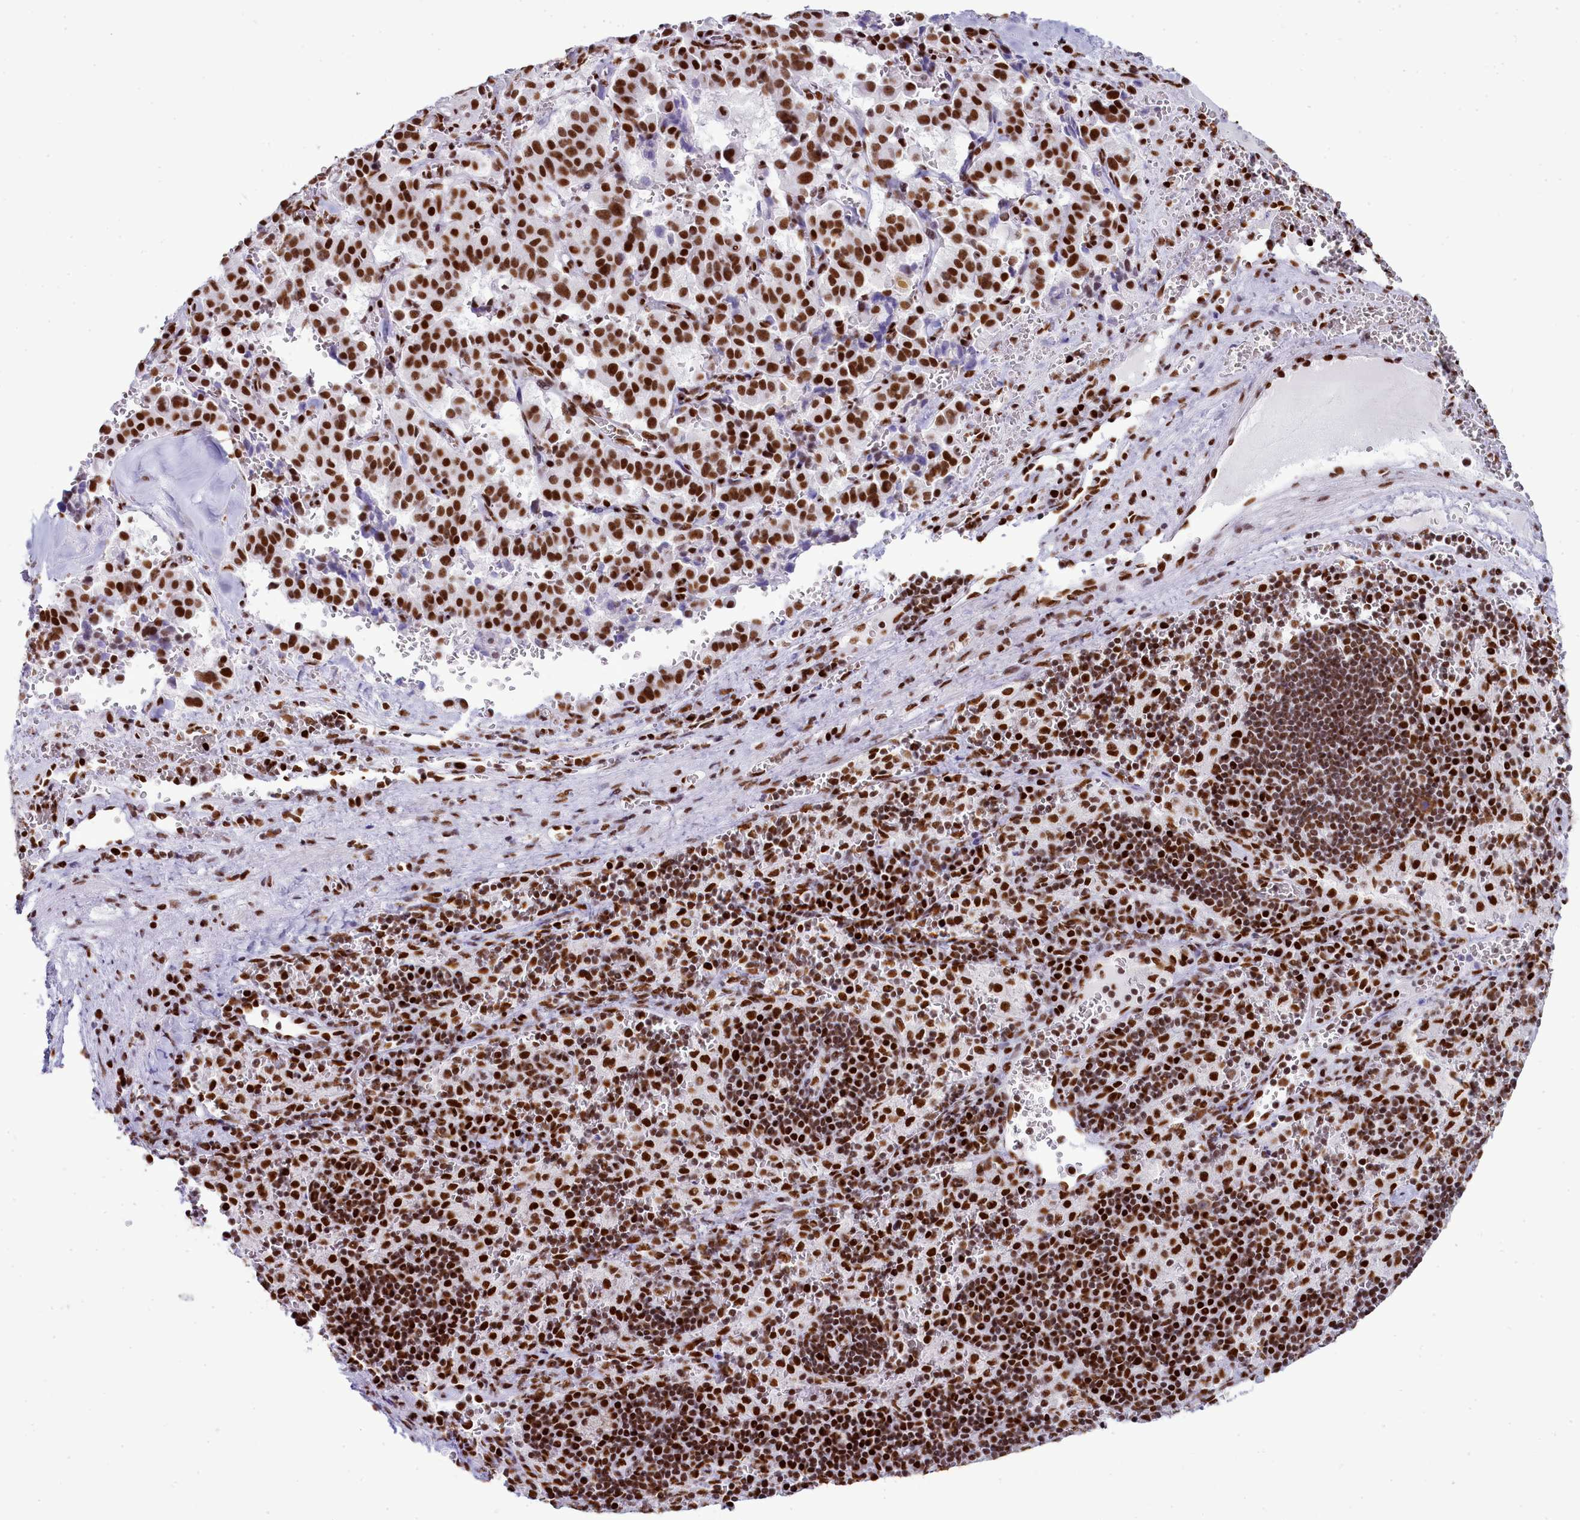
{"staining": {"intensity": "moderate", "quantity": ">75%", "location": "nuclear"}, "tissue": "pancreatic cancer", "cell_type": "Tumor cells", "image_type": "cancer", "snomed": [{"axis": "morphology", "description": "Adenocarcinoma, NOS"}, {"axis": "topography", "description": "Pancreas"}], "caption": "Protein staining of adenocarcinoma (pancreatic) tissue exhibits moderate nuclear expression in approximately >75% of tumor cells.", "gene": "RALY", "patient": {"sex": "male", "age": 65}}